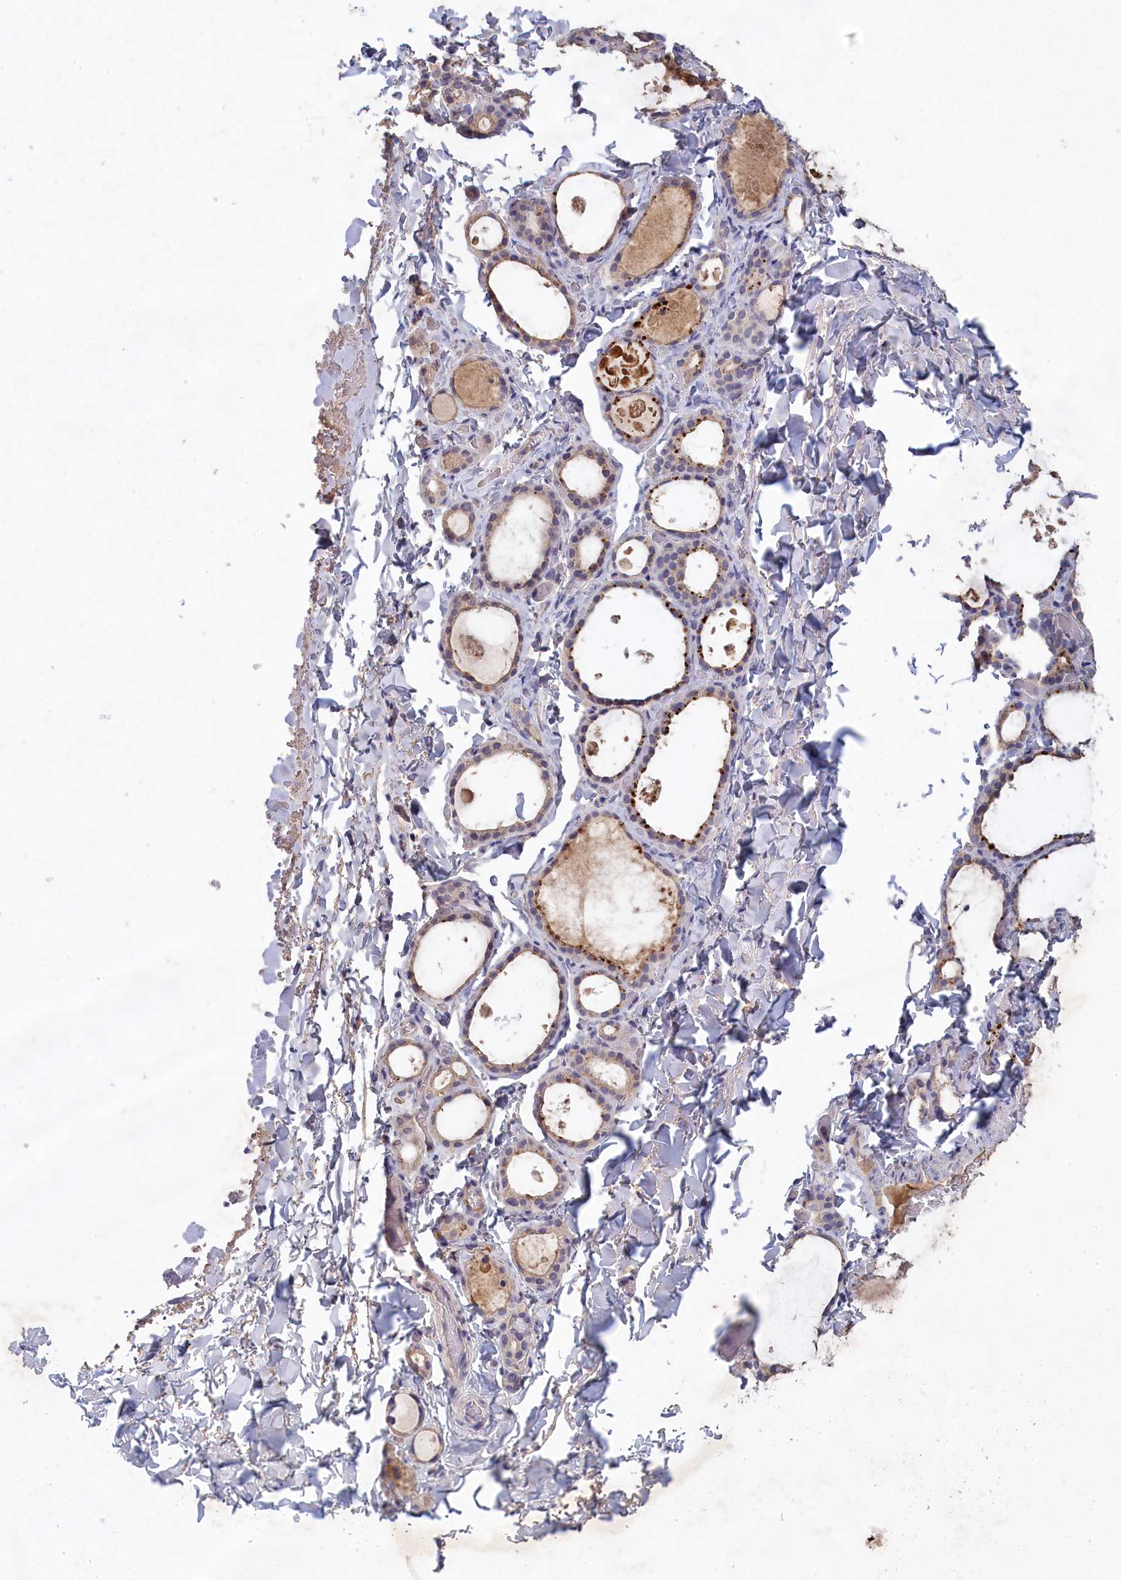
{"staining": {"intensity": "strong", "quantity": "<25%", "location": "cytoplasmic/membranous"}, "tissue": "thyroid gland", "cell_type": "Glandular cells", "image_type": "normal", "snomed": [{"axis": "morphology", "description": "Normal tissue, NOS"}, {"axis": "topography", "description": "Thyroid gland"}], "caption": "Glandular cells demonstrate strong cytoplasmic/membranous expression in approximately <25% of cells in normal thyroid gland. (brown staining indicates protein expression, while blue staining denotes nuclei).", "gene": "CELF5", "patient": {"sex": "female", "age": 44}}